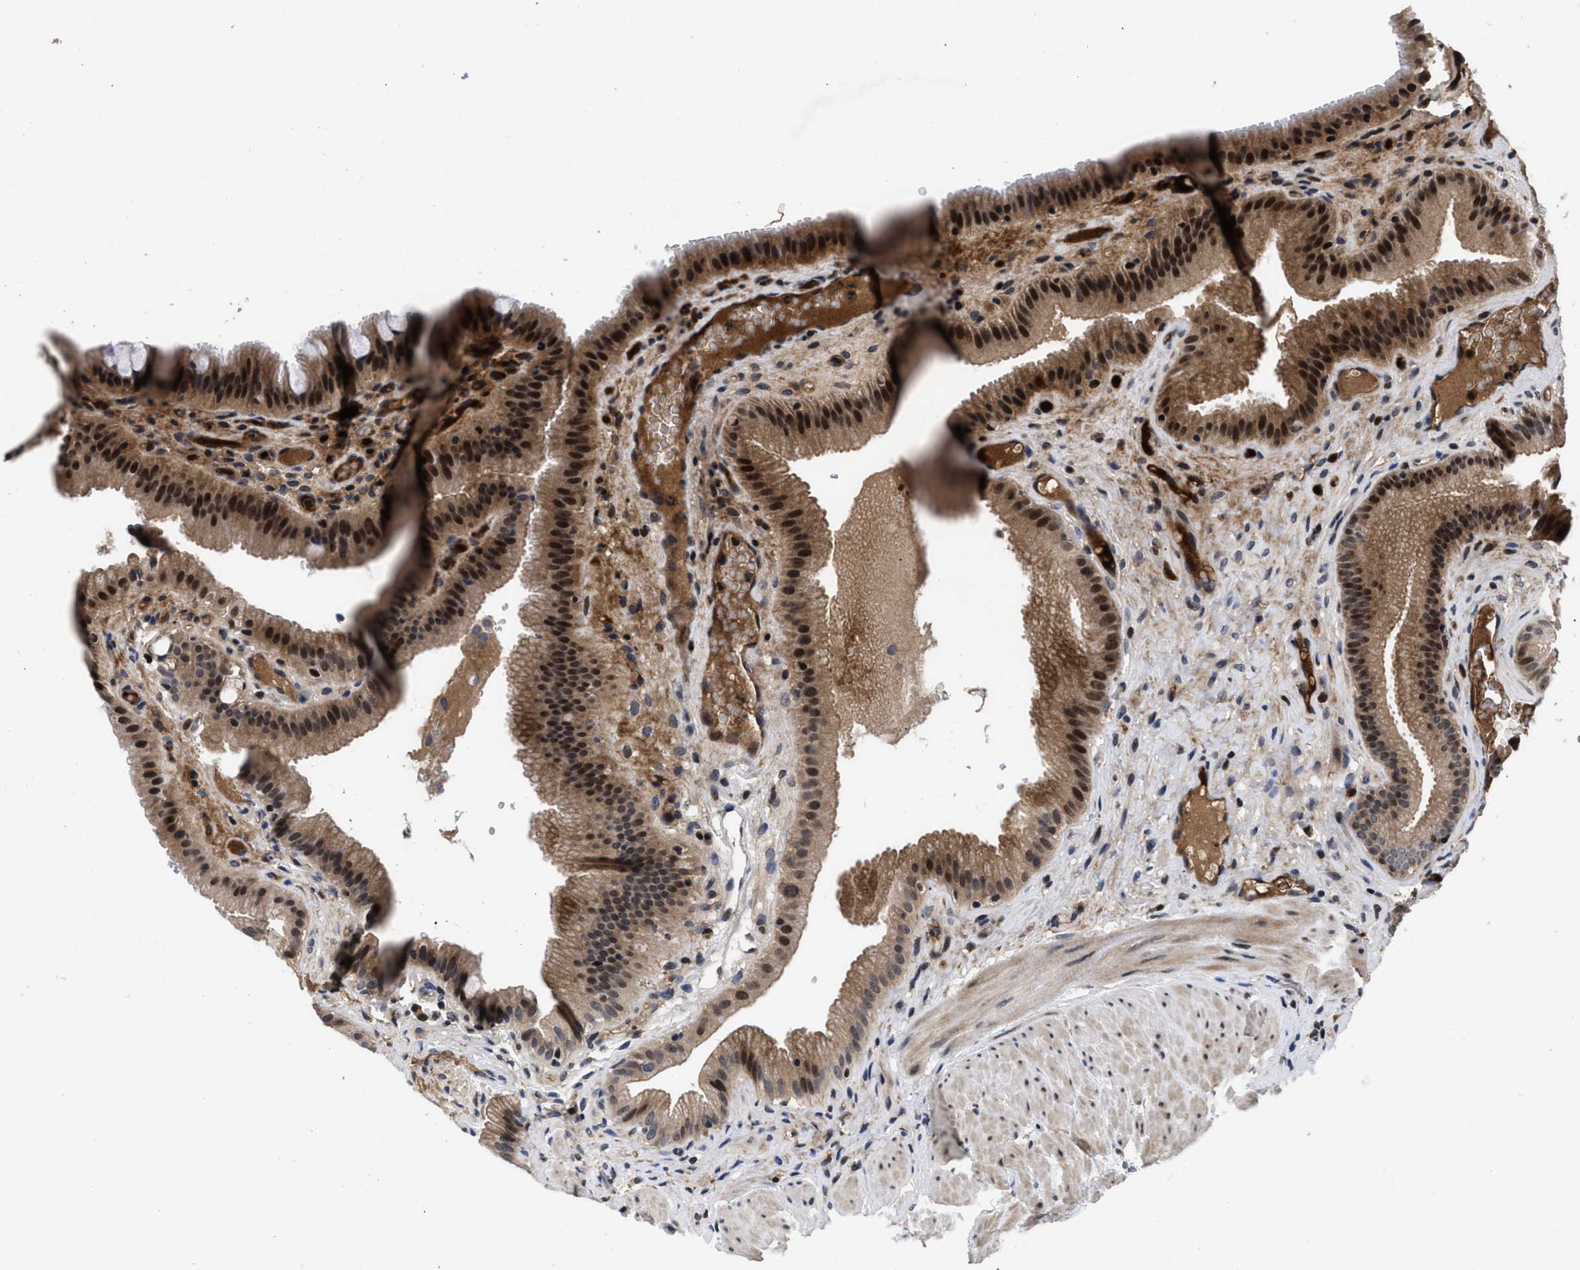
{"staining": {"intensity": "strong", "quantity": ">75%", "location": "cytoplasmic/membranous,nuclear"}, "tissue": "gallbladder", "cell_type": "Glandular cells", "image_type": "normal", "snomed": [{"axis": "morphology", "description": "Normal tissue, NOS"}, {"axis": "topography", "description": "Gallbladder"}], "caption": "This is an image of IHC staining of unremarkable gallbladder, which shows strong positivity in the cytoplasmic/membranous,nuclear of glandular cells.", "gene": "FAM200A", "patient": {"sex": "male", "age": 49}}